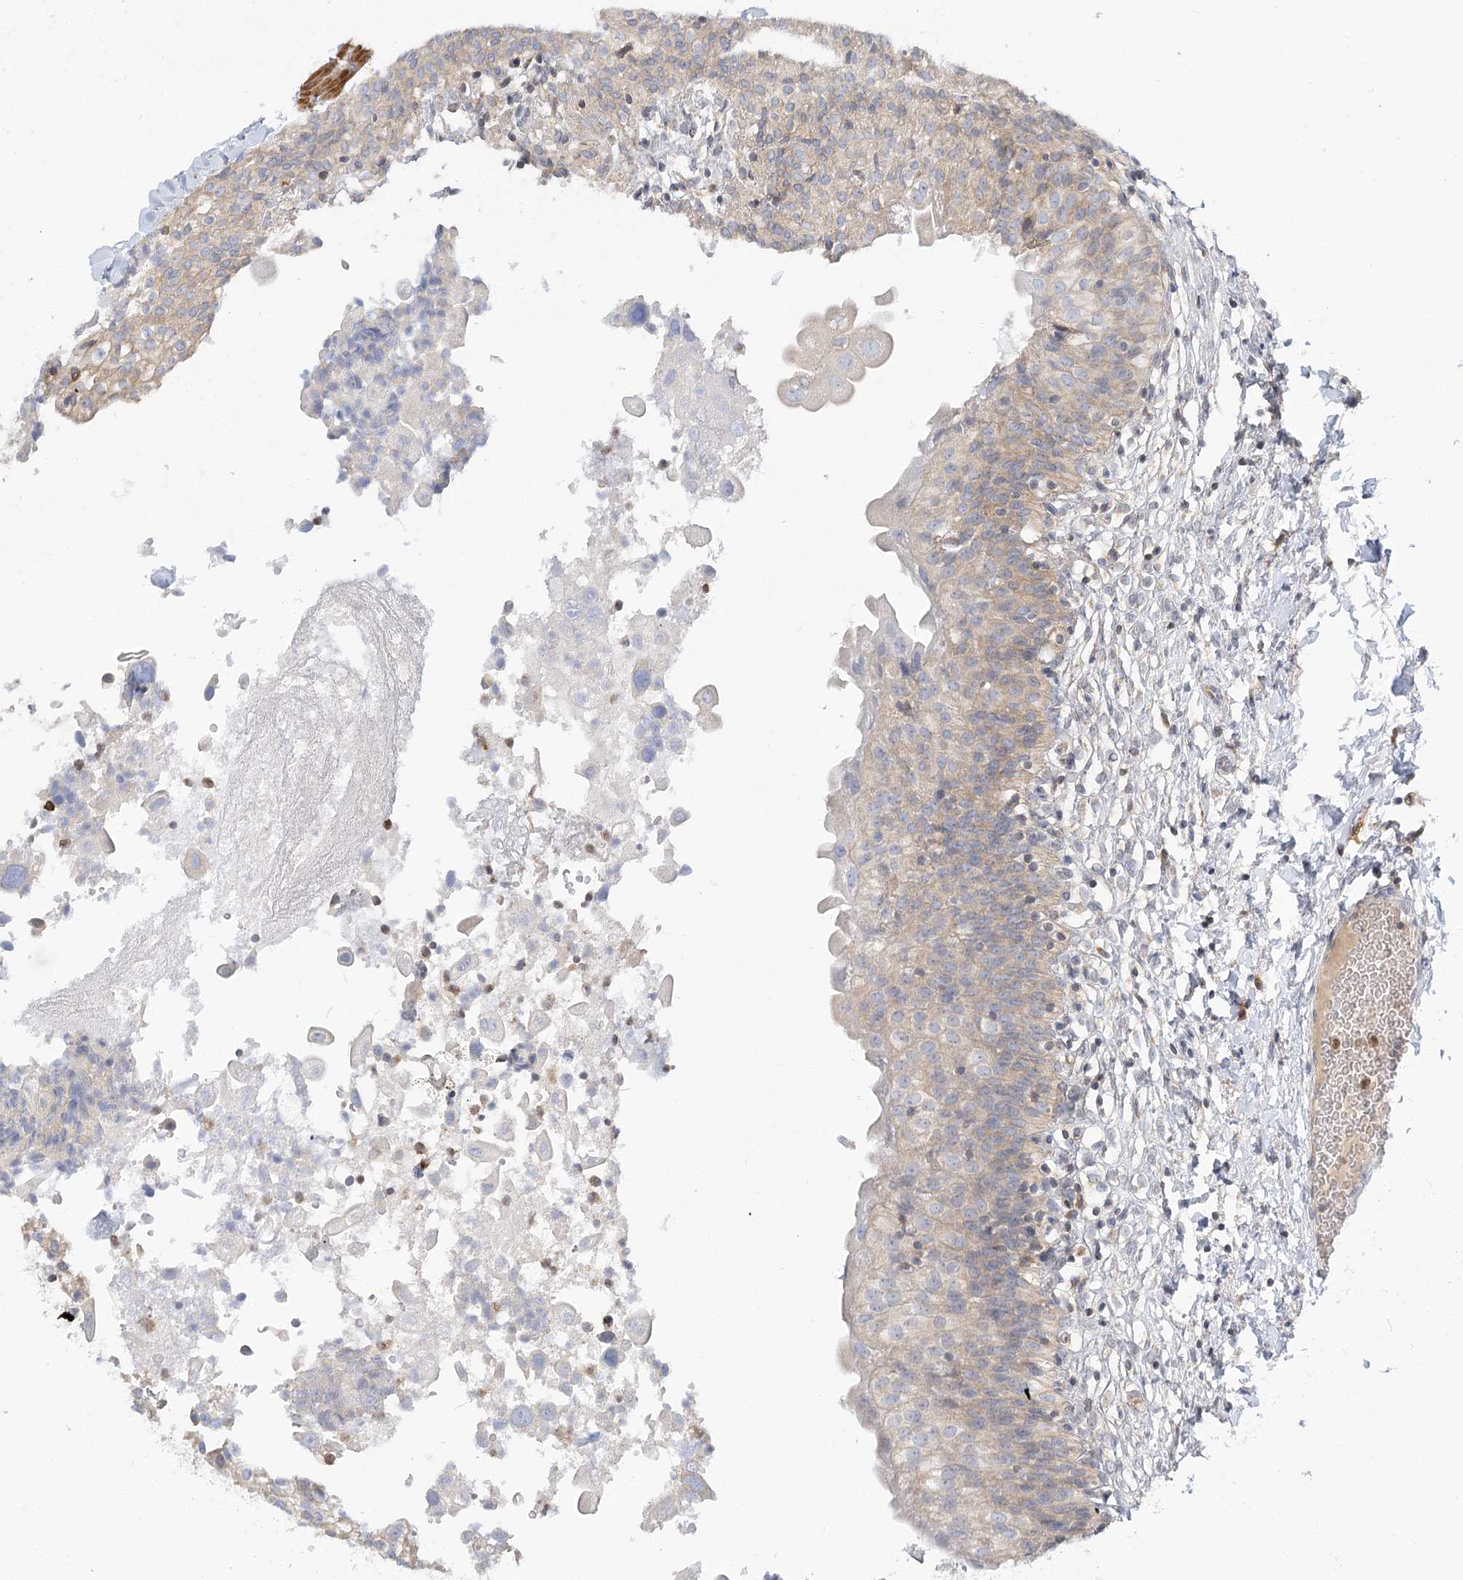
{"staining": {"intensity": "moderate", "quantity": "25%-75%", "location": "cytoplasmic/membranous"}, "tissue": "urinary bladder", "cell_type": "Urothelial cells", "image_type": "normal", "snomed": [{"axis": "morphology", "description": "Normal tissue, NOS"}, {"axis": "topography", "description": "Urinary bladder"}], "caption": "Urothelial cells show medium levels of moderate cytoplasmic/membranous staining in approximately 25%-75% of cells in unremarkable urinary bladder.", "gene": "MTMR3", "patient": {"sex": "male", "age": 55}}